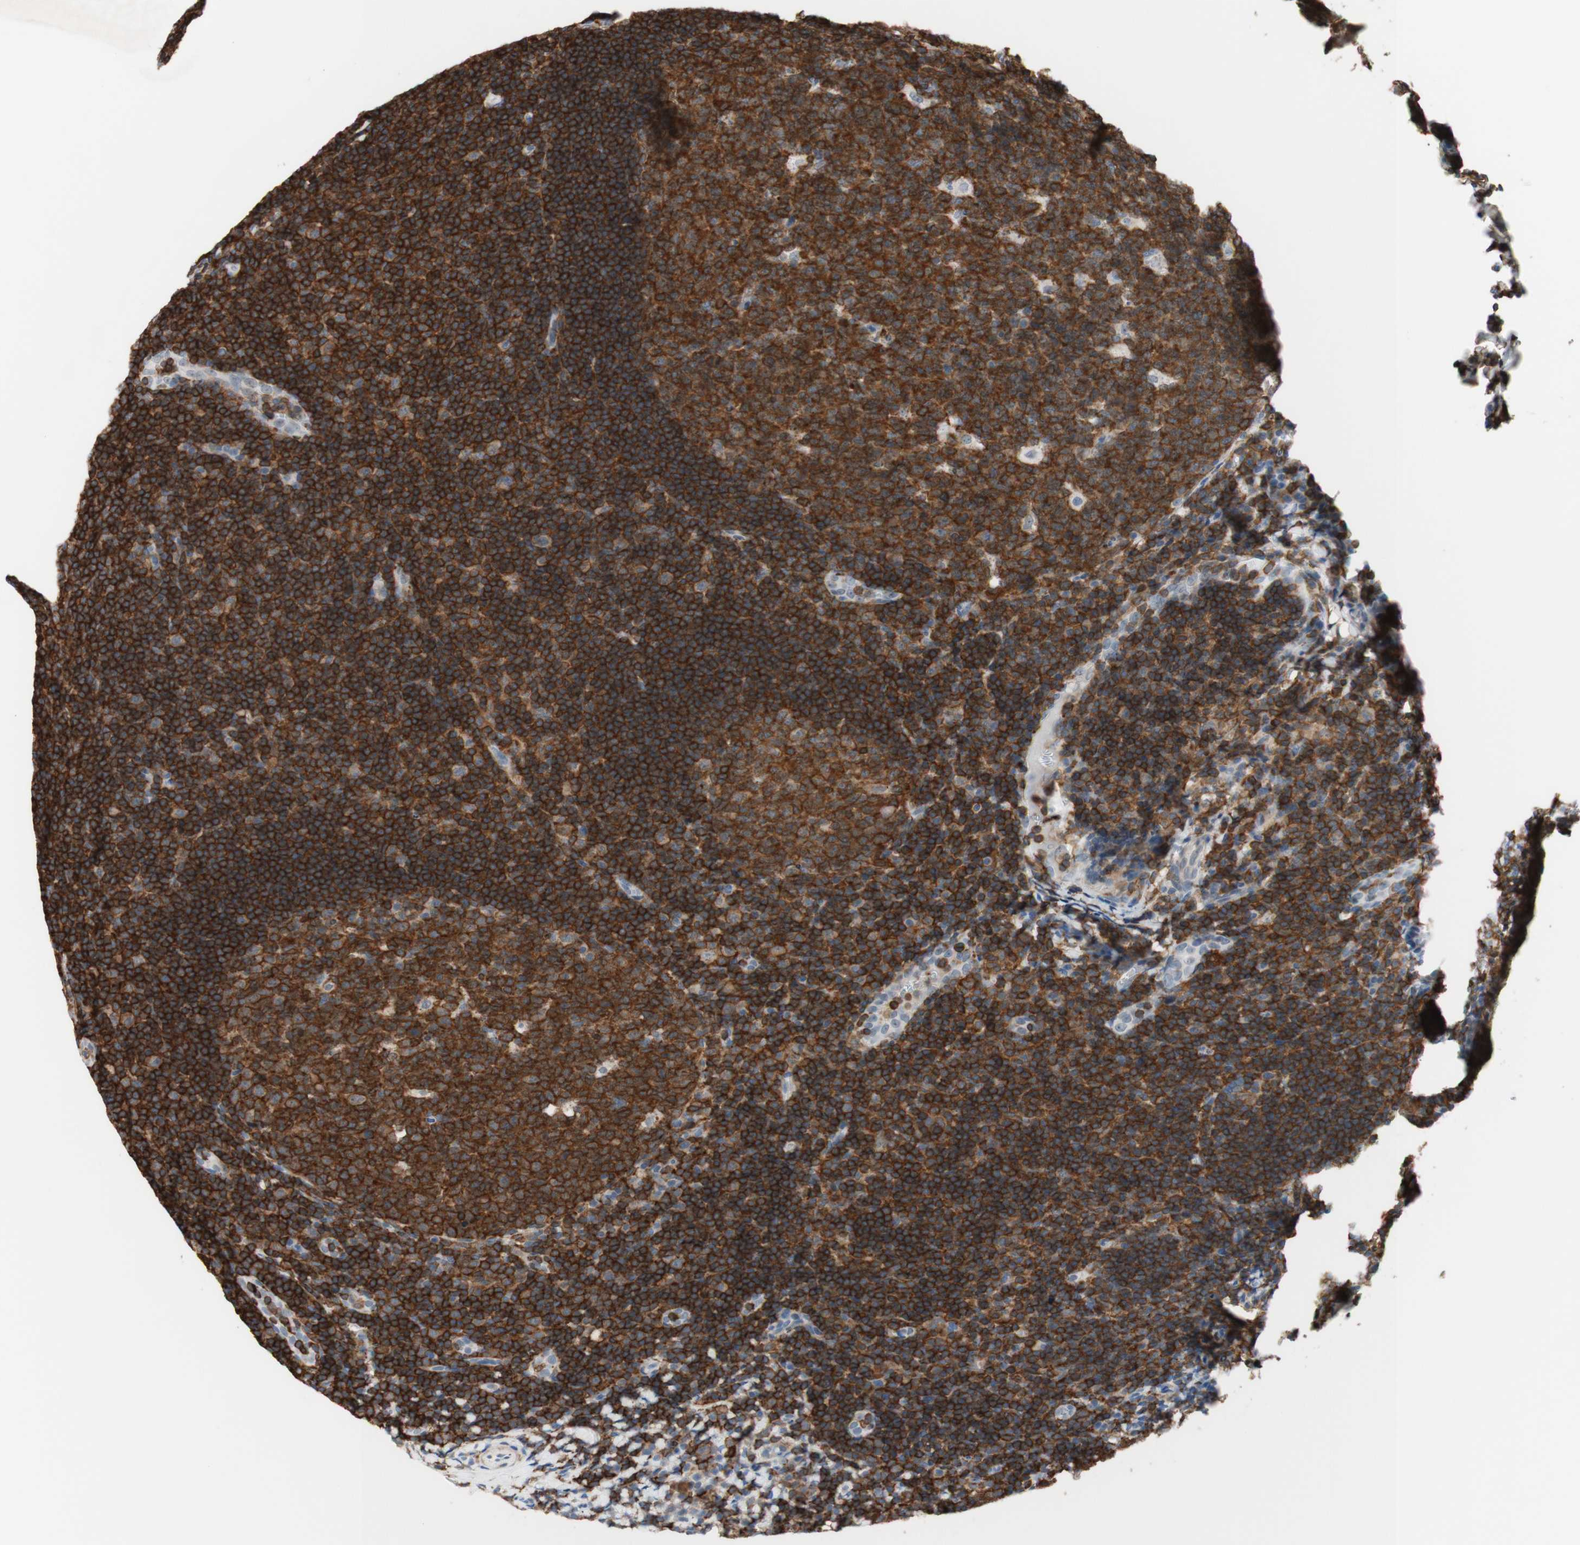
{"staining": {"intensity": "strong", "quantity": ">75%", "location": "cytoplasmic/membranous"}, "tissue": "tonsil", "cell_type": "Germinal center cells", "image_type": "normal", "snomed": [{"axis": "morphology", "description": "Normal tissue, NOS"}, {"axis": "topography", "description": "Tonsil"}], "caption": "Normal tonsil exhibits strong cytoplasmic/membranous positivity in approximately >75% of germinal center cells, visualized by immunohistochemistry.", "gene": "SPINK6", "patient": {"sex": "male", "age": 37}}